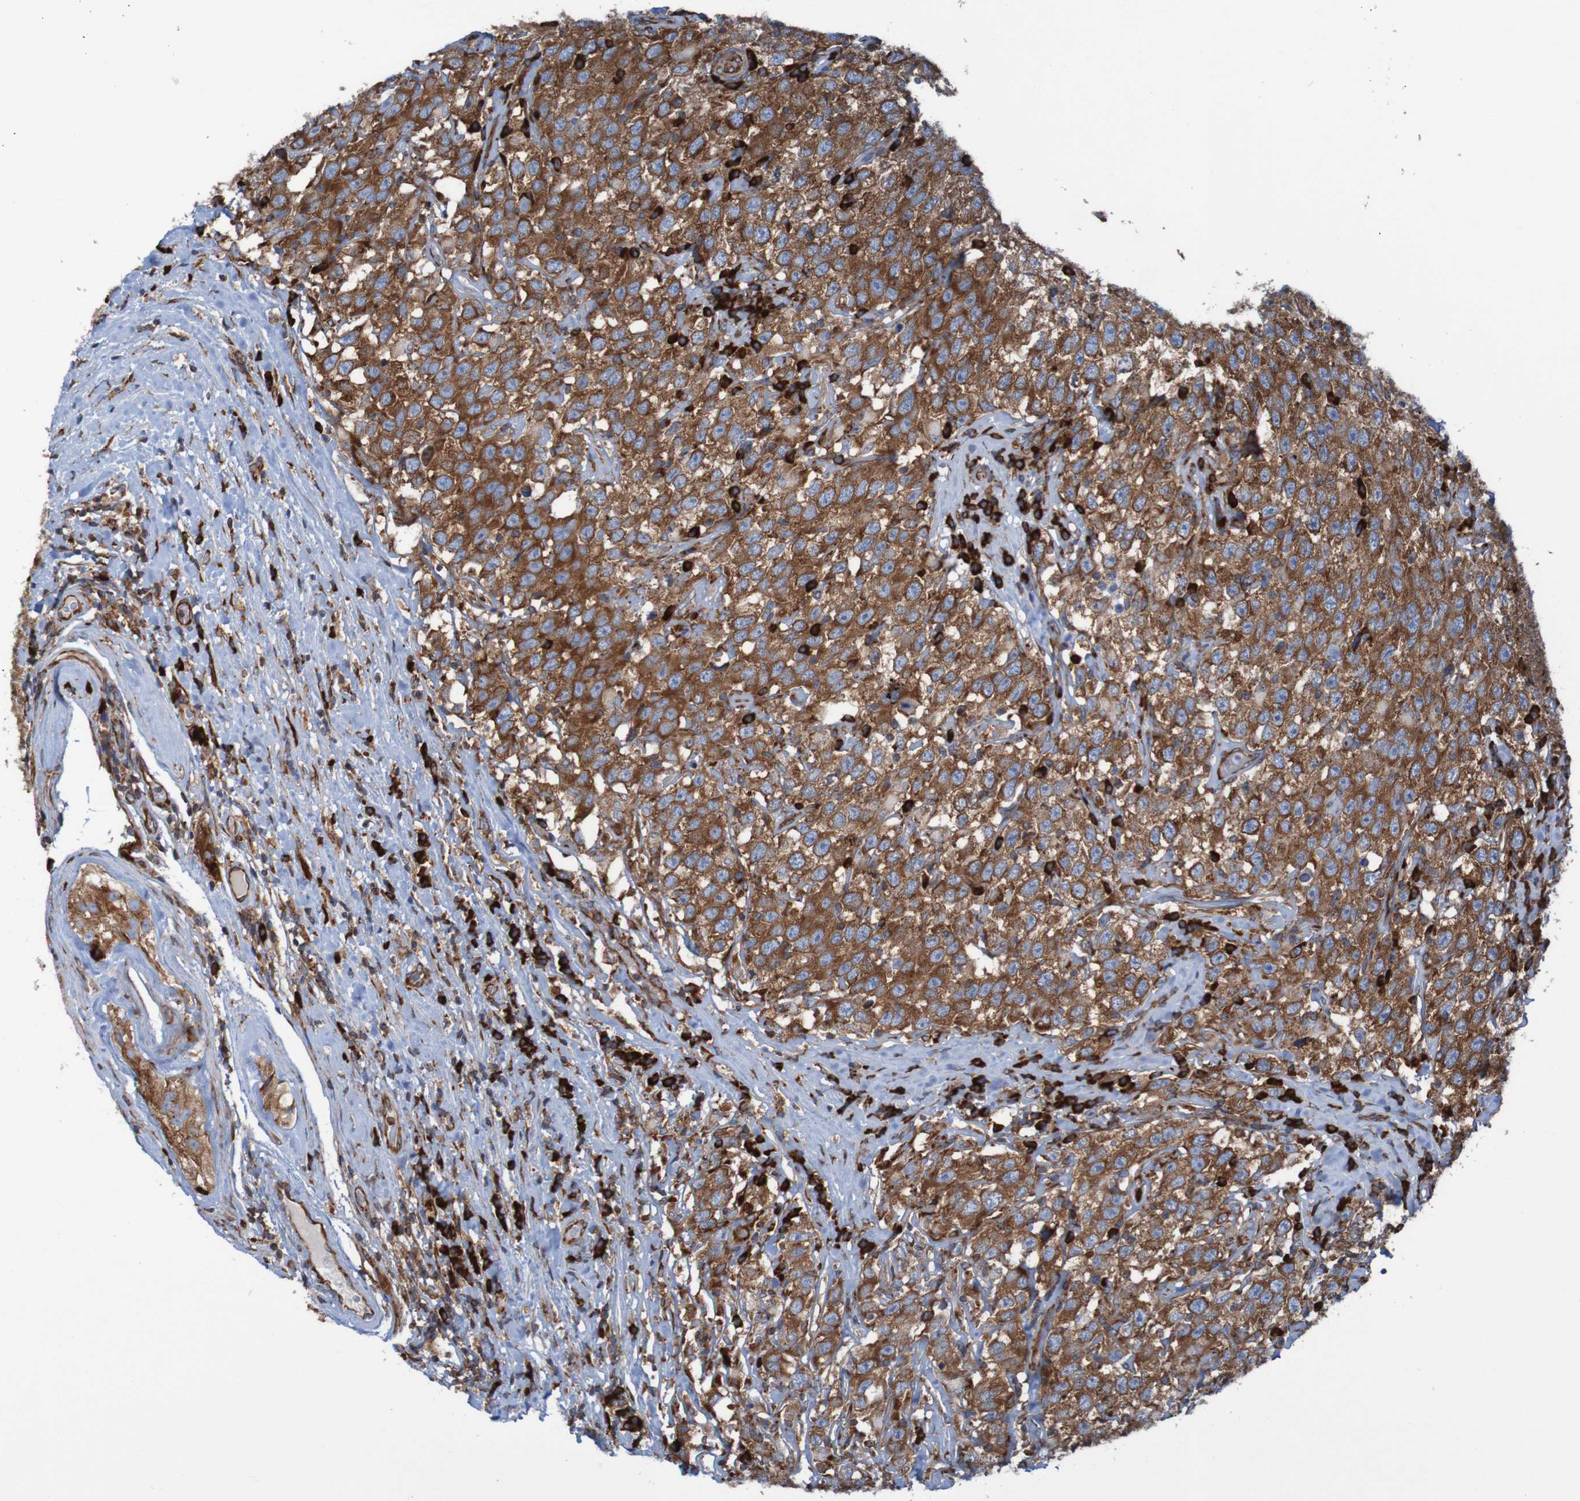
{"staining": {"intensity": "moderate", "quantity": ">75%", "location": "cytoplasmic/membranous"}, "tissue": "testis cancer", "cell_type": "Tumor cells", "image_type": "cancer", "snomed": [{"axis": "morphology", "description": "Seminoma, NOS"}, {"axis": "topography", "description": "Testis"}], "caption": "Tumor cells demonstrate moderate cytoplasmic/membranous staining in approximately >75% of cells in testis seminoma.", "gene": "RPL10", "patient": {"sex": "male", "age": 41}}